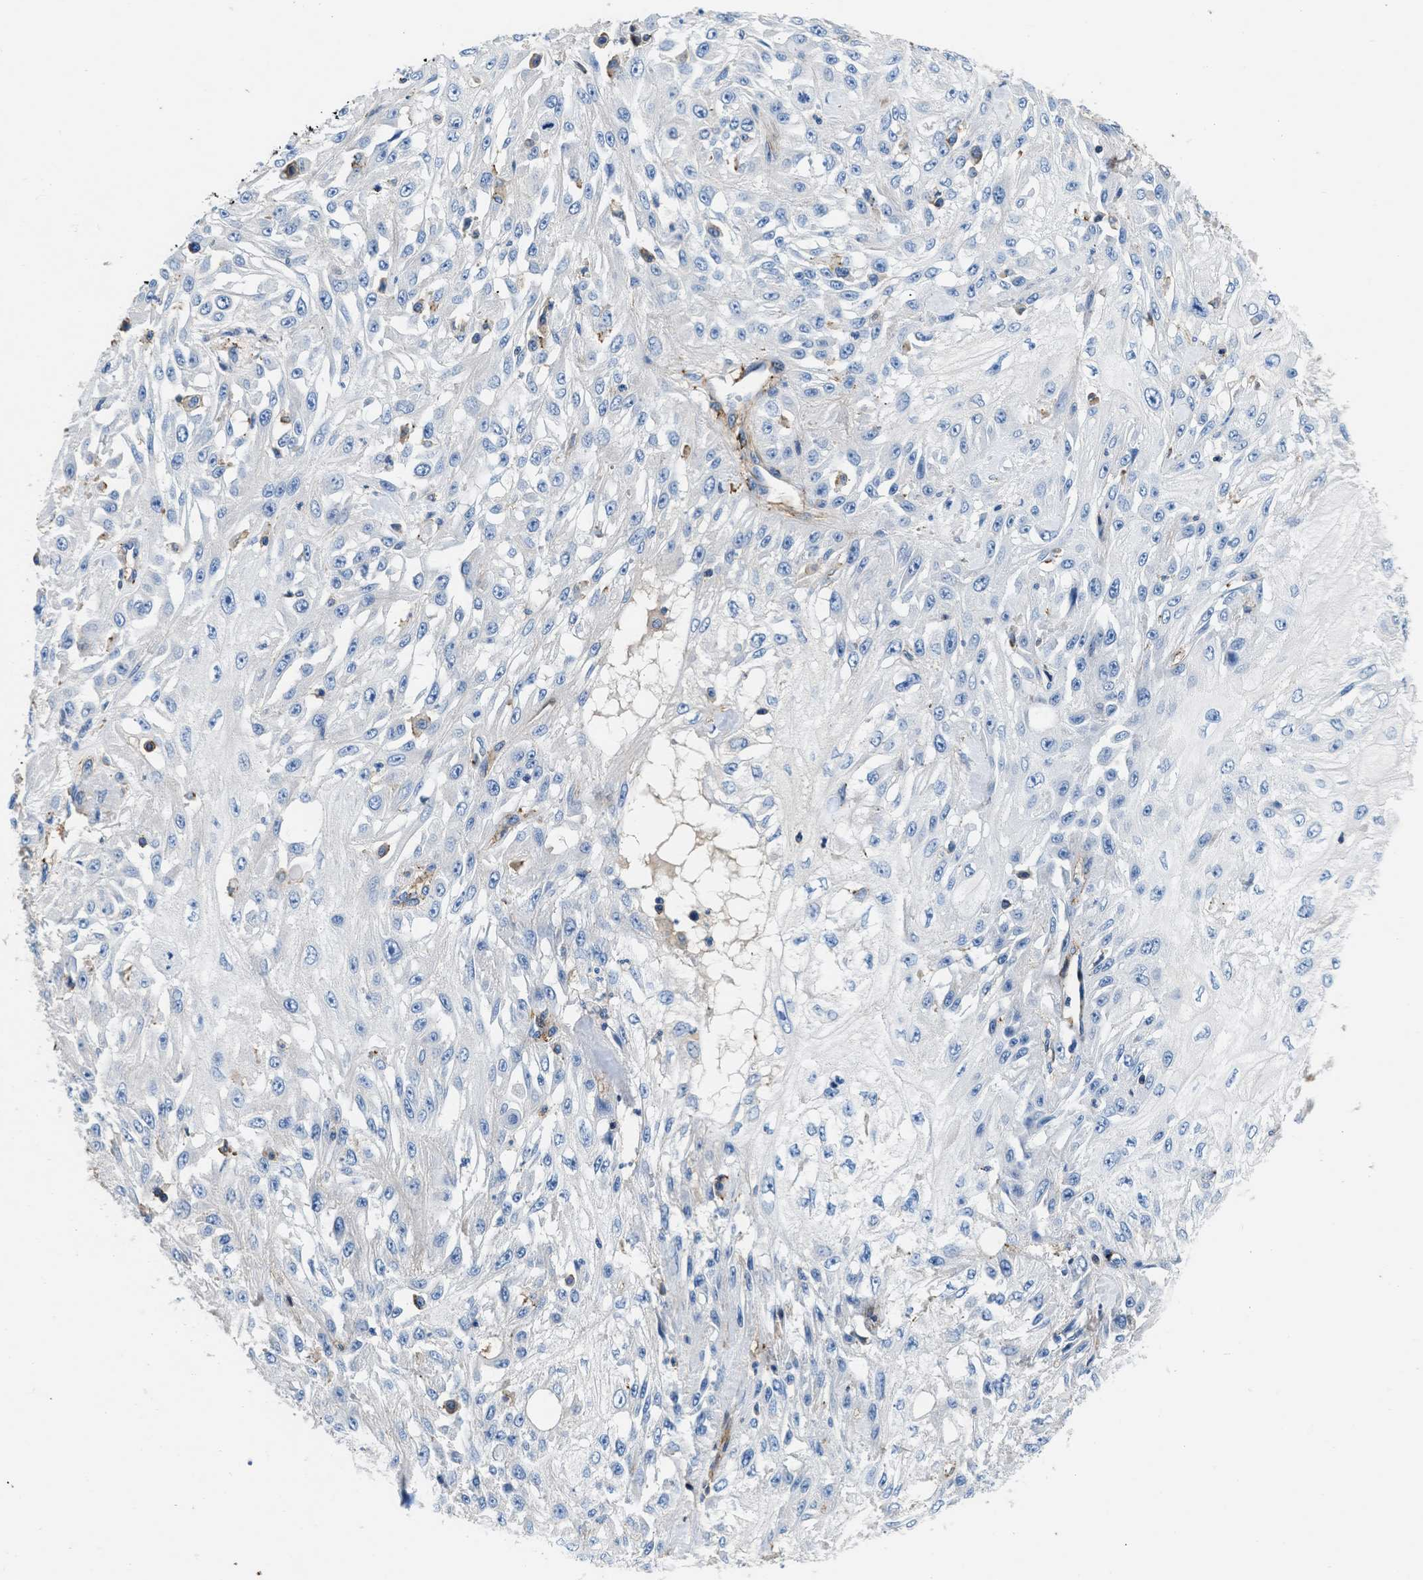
{"staining": {"intensity": "negative", "quantity": "none", "location": "none"}, "tissue": "skin cancer", "cell_type": "Tumor cells", "image_type": "cancer", "snomed": [{"axis": "morphology", "description": "Squamous cell carcinoma, NOS"}, {"axis": "morphology", "description": "Squamous cell carcinoma, metastatic, NOS"}, {"axis": "topography", "description": "Skin"}, {"axis": "topography", "description": "Lymph node"}], "caption": "Immunohistochemical staining of skin squamous cell carcinoma demonstrates no significant staining in tumor cells.", "gene": "KCNQ4", "patient": {"sex": "male", "age": 75}}